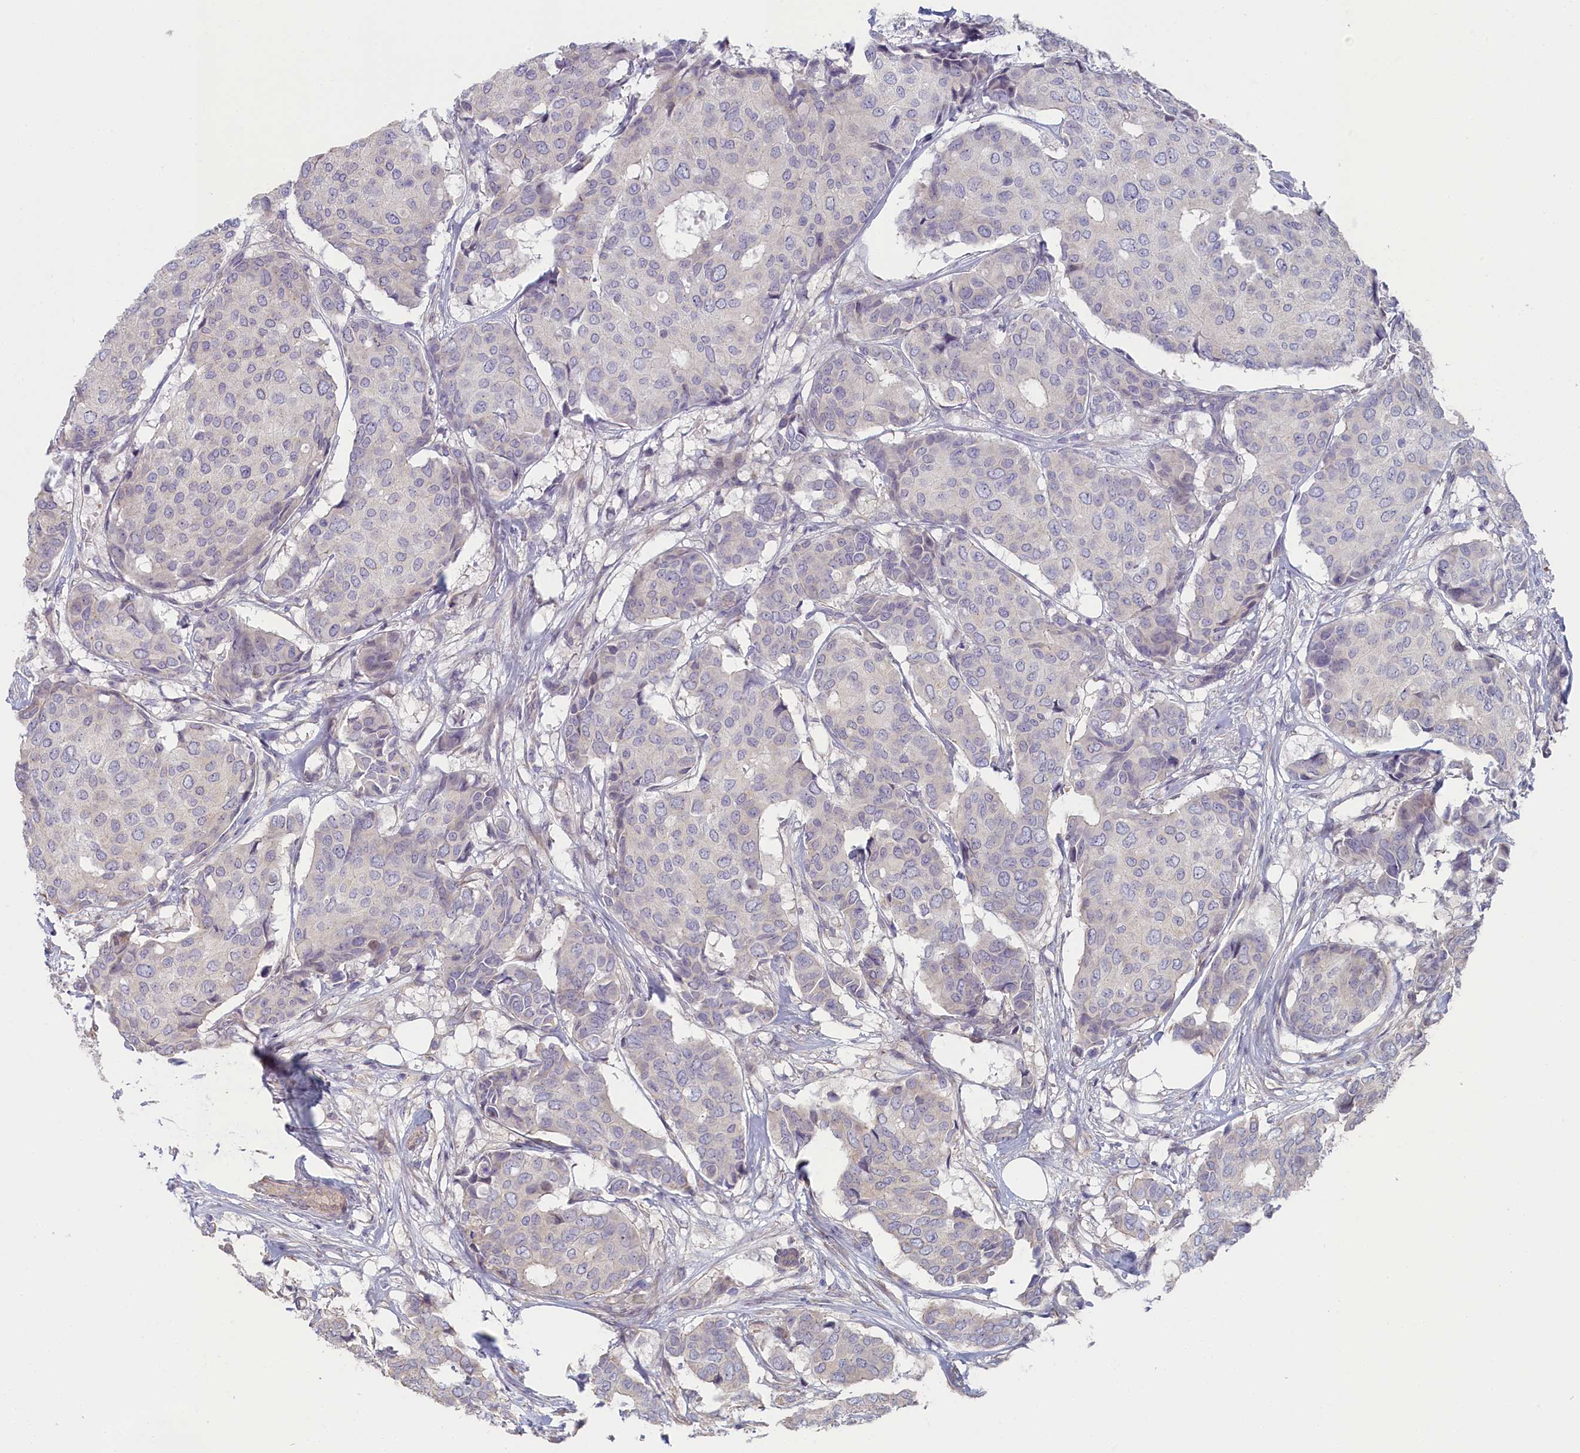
{"staining": {"intensity": "negative", "quantity": "none", "location": "none"}, "tissue": "breast cancer", "cell_type": "Tumor cells", "image_type": "cancer", "snomed": [{"axis": "morphology", "description": "Duct carcinoma"}, {"axis": "topography", "description": "Breast"}], "caption": "Immunohistochemistry image of human breast cancer stained for a protein (brown), which demonstrates no positivity in tumor cells.", "gene": "INTS4", "patient": {"sex": "female", "age": 75}}